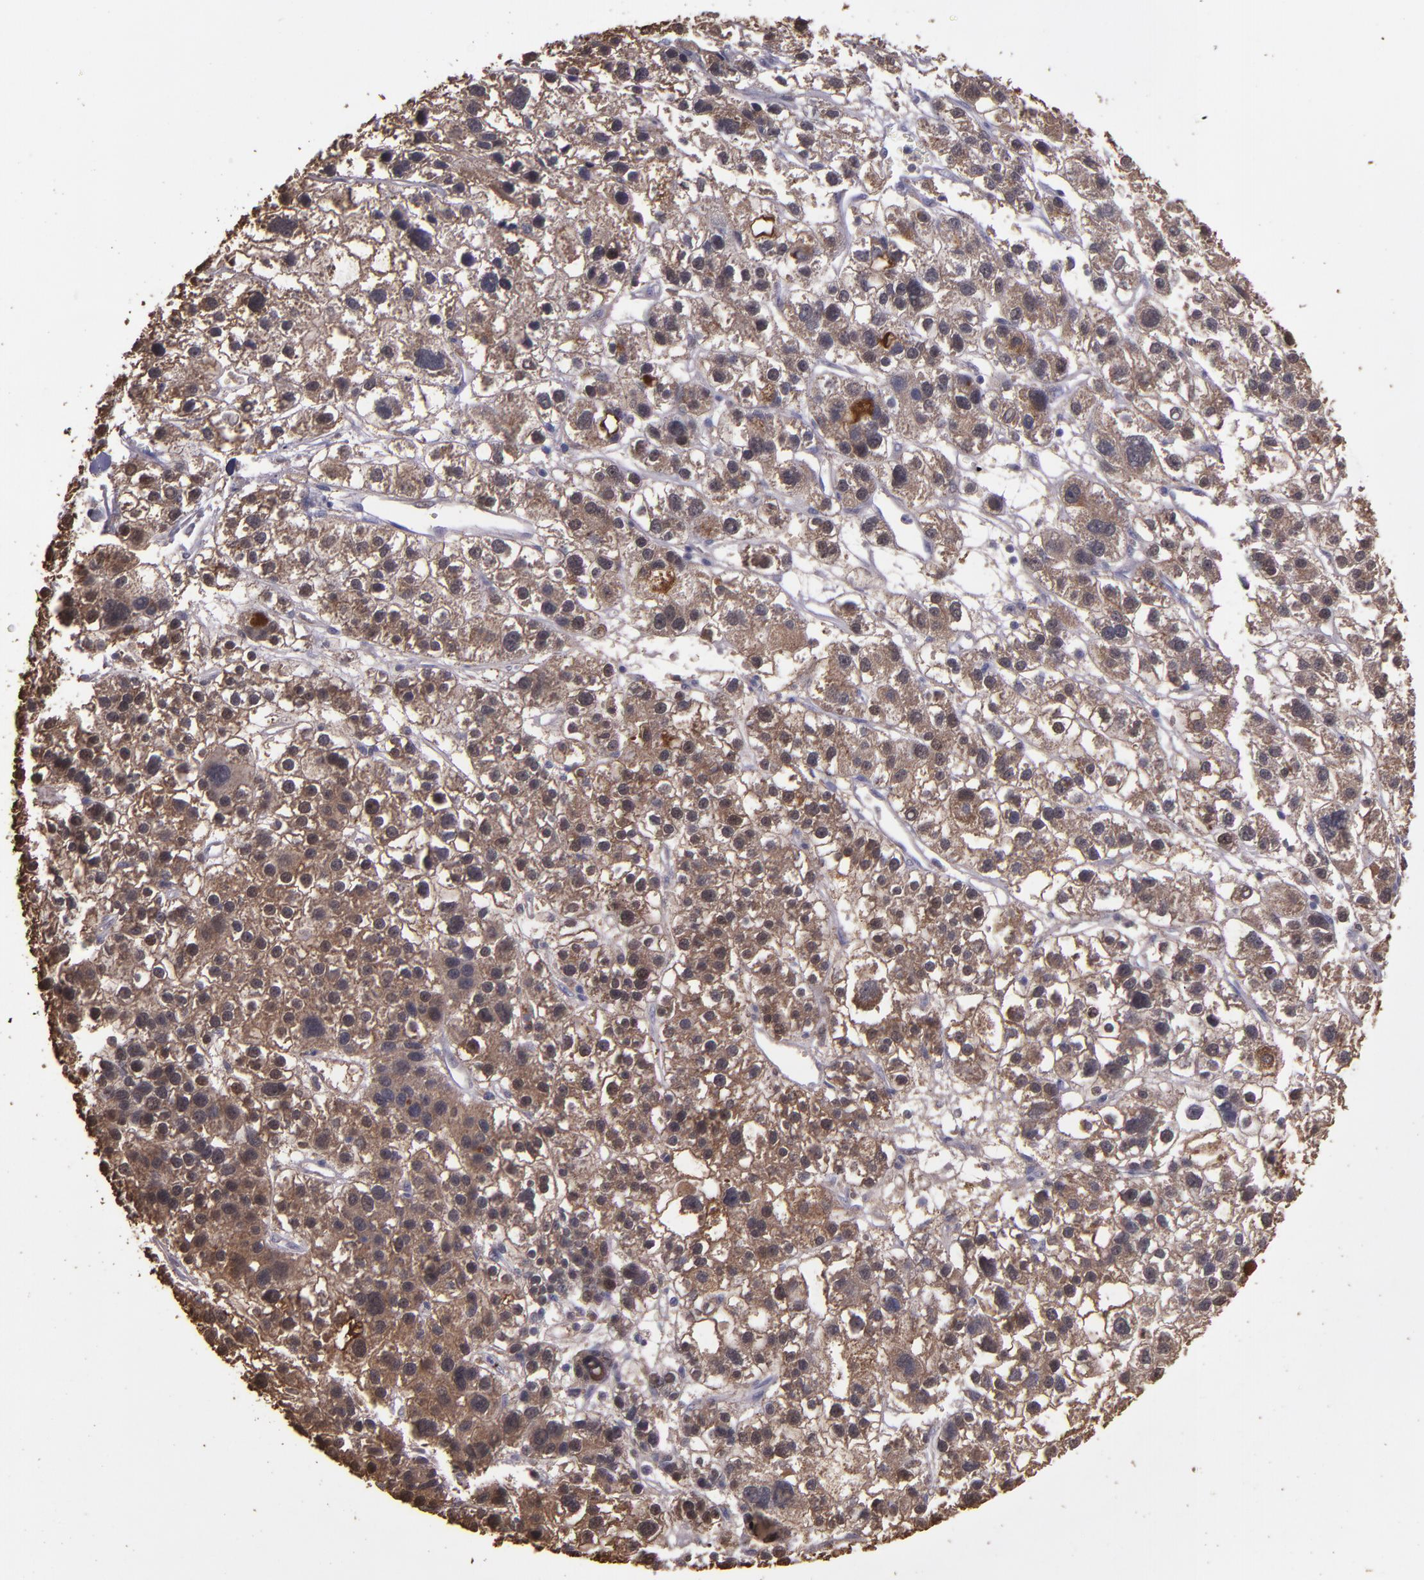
{"staining": {"intensity": "moderate", "quantity": ">75%", "location": "cytoplasmic/membranous,nuclear"}, "tissue": "liver cancer", "cell_type": "Tumor cells", "image_type": "cancer", "snomed": [{"axis": "morphology", "description": "Carcinoma, Hepatocellular, NOS"}, {"axis": "topography", "description": "Liver"}], "caption": "Immunohistochemical staining of human liver cancer (hepatocellular carcinoma) demonstrates medium levels of moderate cytoplasmic/membranous and nuclear protein expression in approximately >75% of tumor cells. (IHC, brightfield microscopy, high magnification).", "gene": "SERPINF2", "patient": {"sex": "female", "age": 85}}